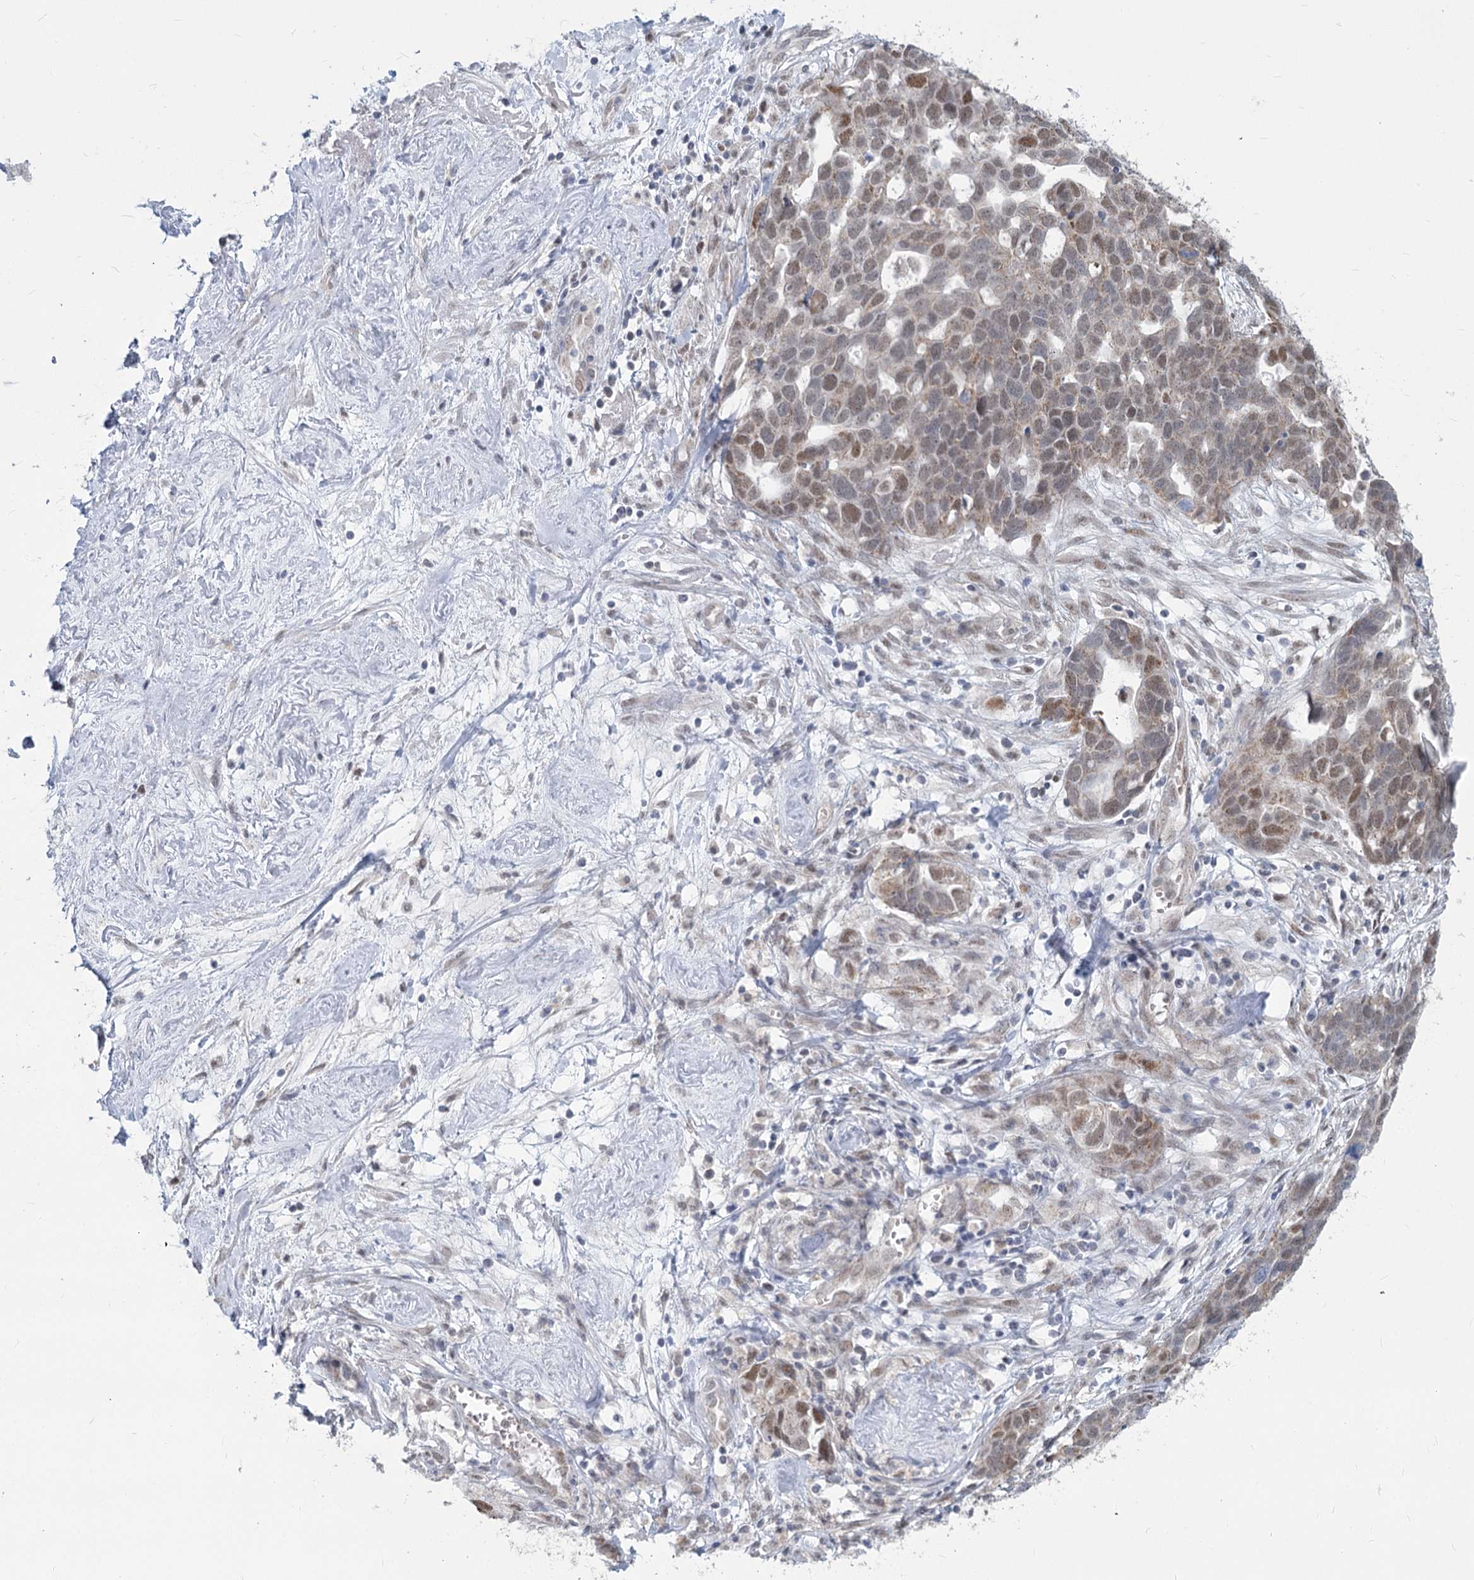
{"staining": {"intensity": "moderate", "quantity": "<25%", "location": "nuclear"}, "tissue": "ovarian cancer", "cell_type": "Tumor cells", "image_type": "cancer", "snomed": [{"axis": "morphology", "description": "Cystadenocarcinoma, serous, NOS"}, {"axis": "topography", "description": "Ovary"}], "caption": "Tumor cells show moderate nuclear staining in approximately <25% of cells in serous cystadenocarcinoma (ovarian).", "gene": "MTG1", "patient": {"sex": "female", "age": 54}}